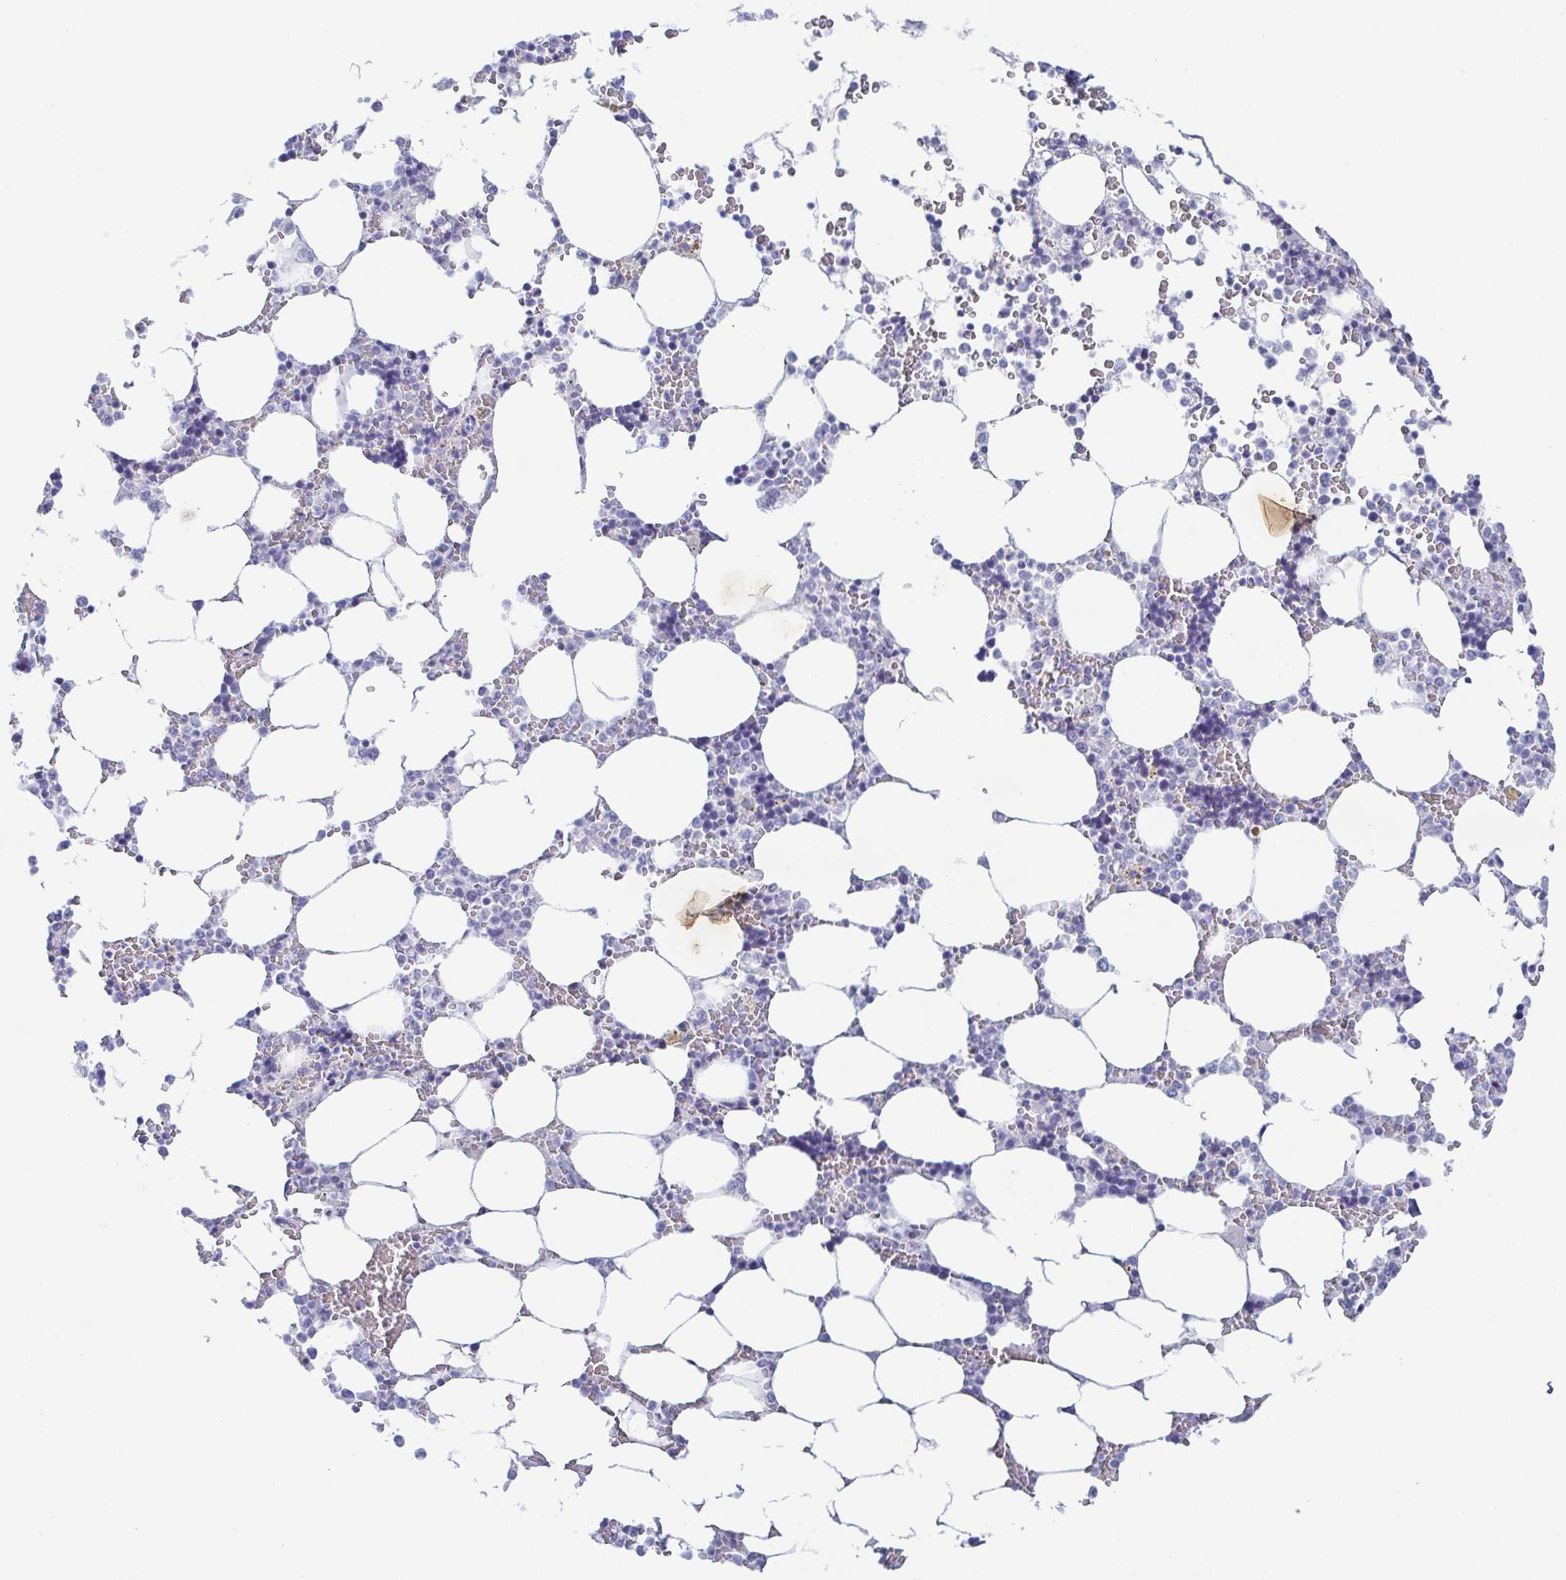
{"staining": {"intensity": "negative", "quantity": "none", "location": "none"}, "tissue": "bone marrow", "cell_type": "Hematopoietic cells", "image_type": "normal", "snomed": [{"axis": "morphology", "description": "Normal tissue, NOS"}, {"axis": "topography", "description": "Bone marrow"}], "caption": "High magnification brightfield microscopy of unremarkable bone marrow stained with DAB (brown) and counterstained with hematoxylin (blue): hematopoietic cells show no significant staining.", "gene": "ZG16B", "patient": {"sex": "male", "age": 64}}